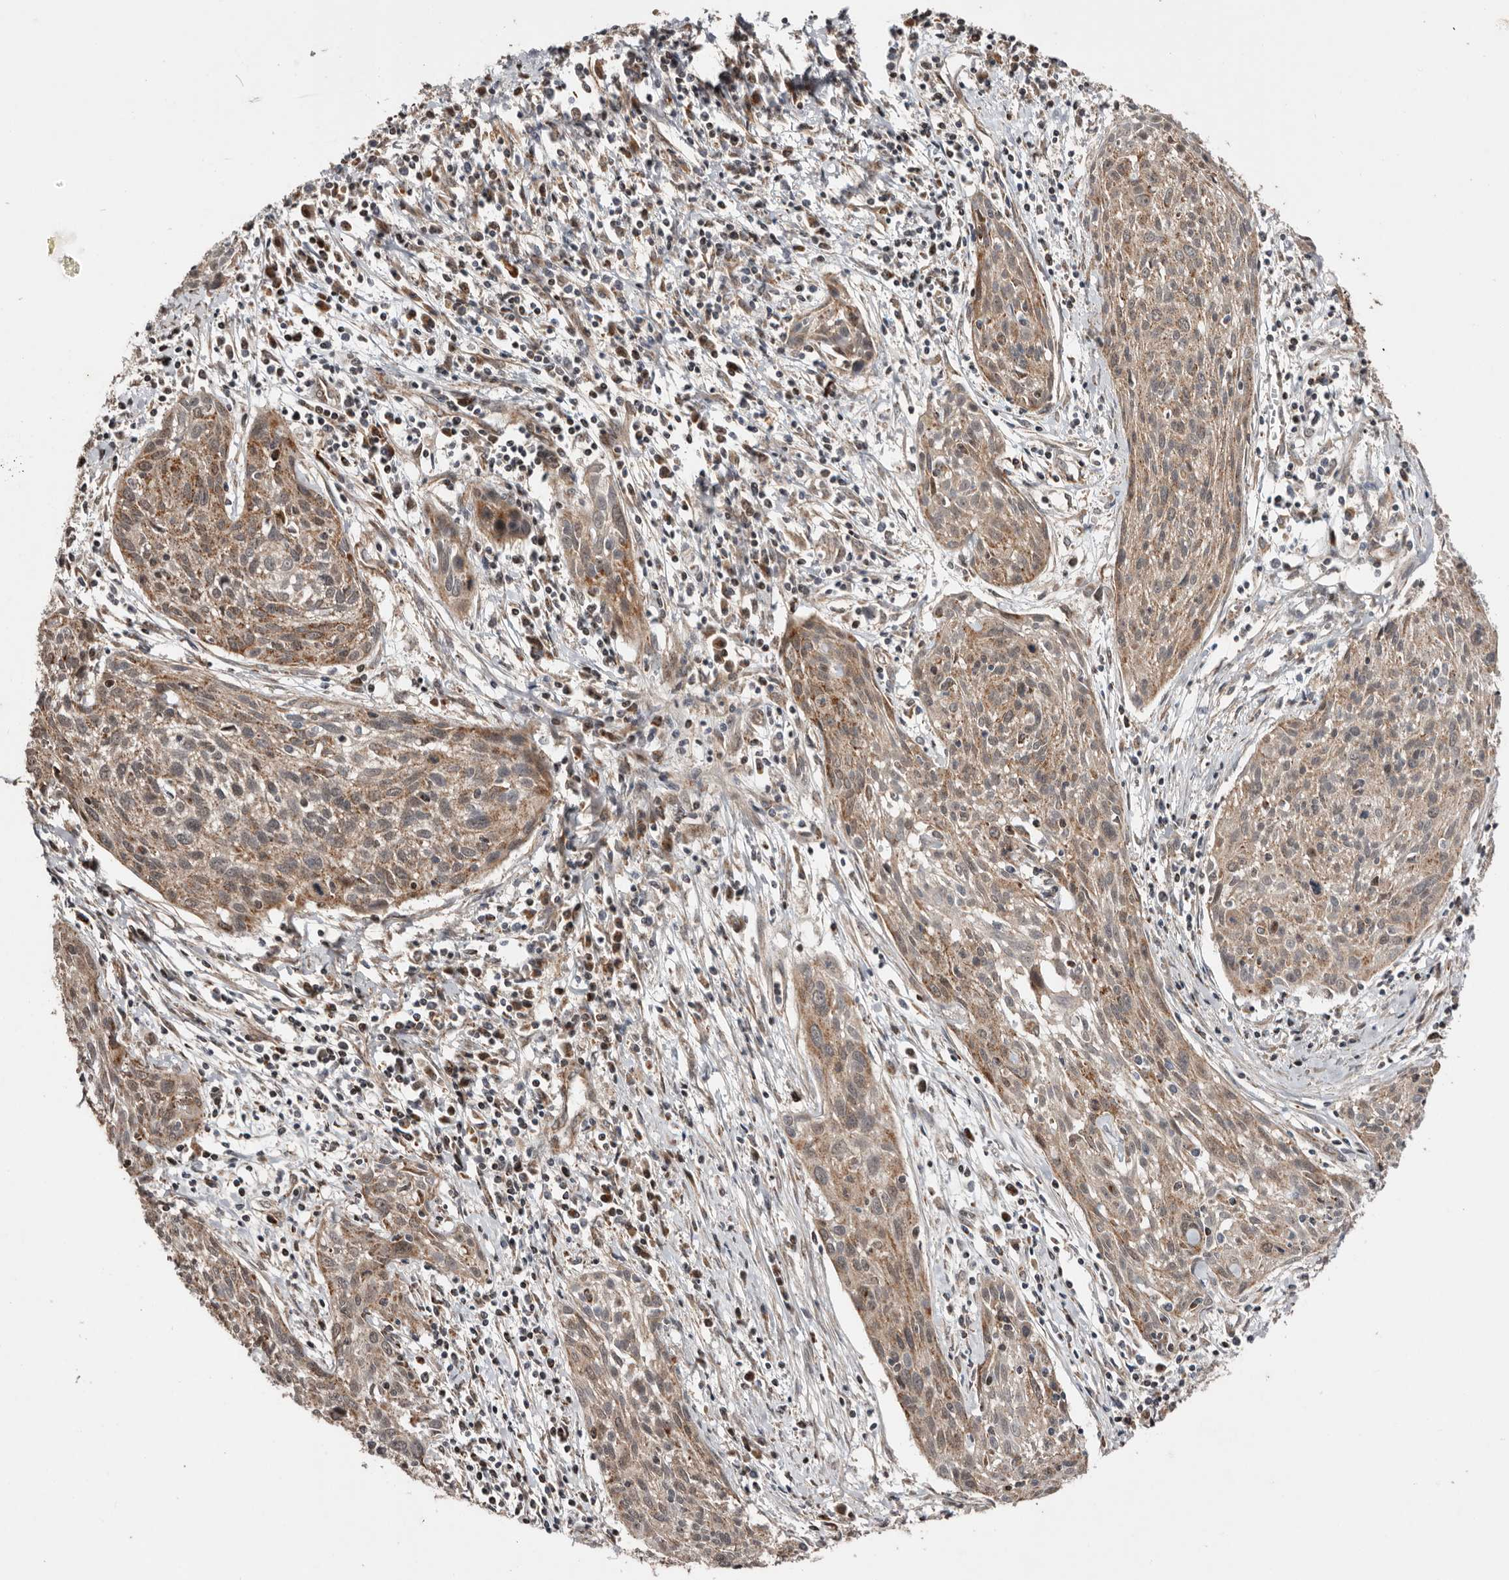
{"staining": {"intensity": "moderate", "quantity": ">75%", "location": "cytoplasmic/membranous"}, "tissue": "cervical cancer", "cell_type": "Tumor cells", "image_type": "cancer", "snomed": [{"axis": "morphology", "description": "Squamous cell carcinoma, NOS"}, {"axis": "topography", "description": "Cervix"}], "caption": "A photomicrograph of human cervical cancer (squamous cell carcinoma) stained for a protein demonstrates moderate cytoplasmic/membranous brown staining in tumor cells. (brown staining indicates protein expression, while blue staining denotes nuclei).", "gene": "PROKR1", "patient": {"sex": "female", "age": 51}}